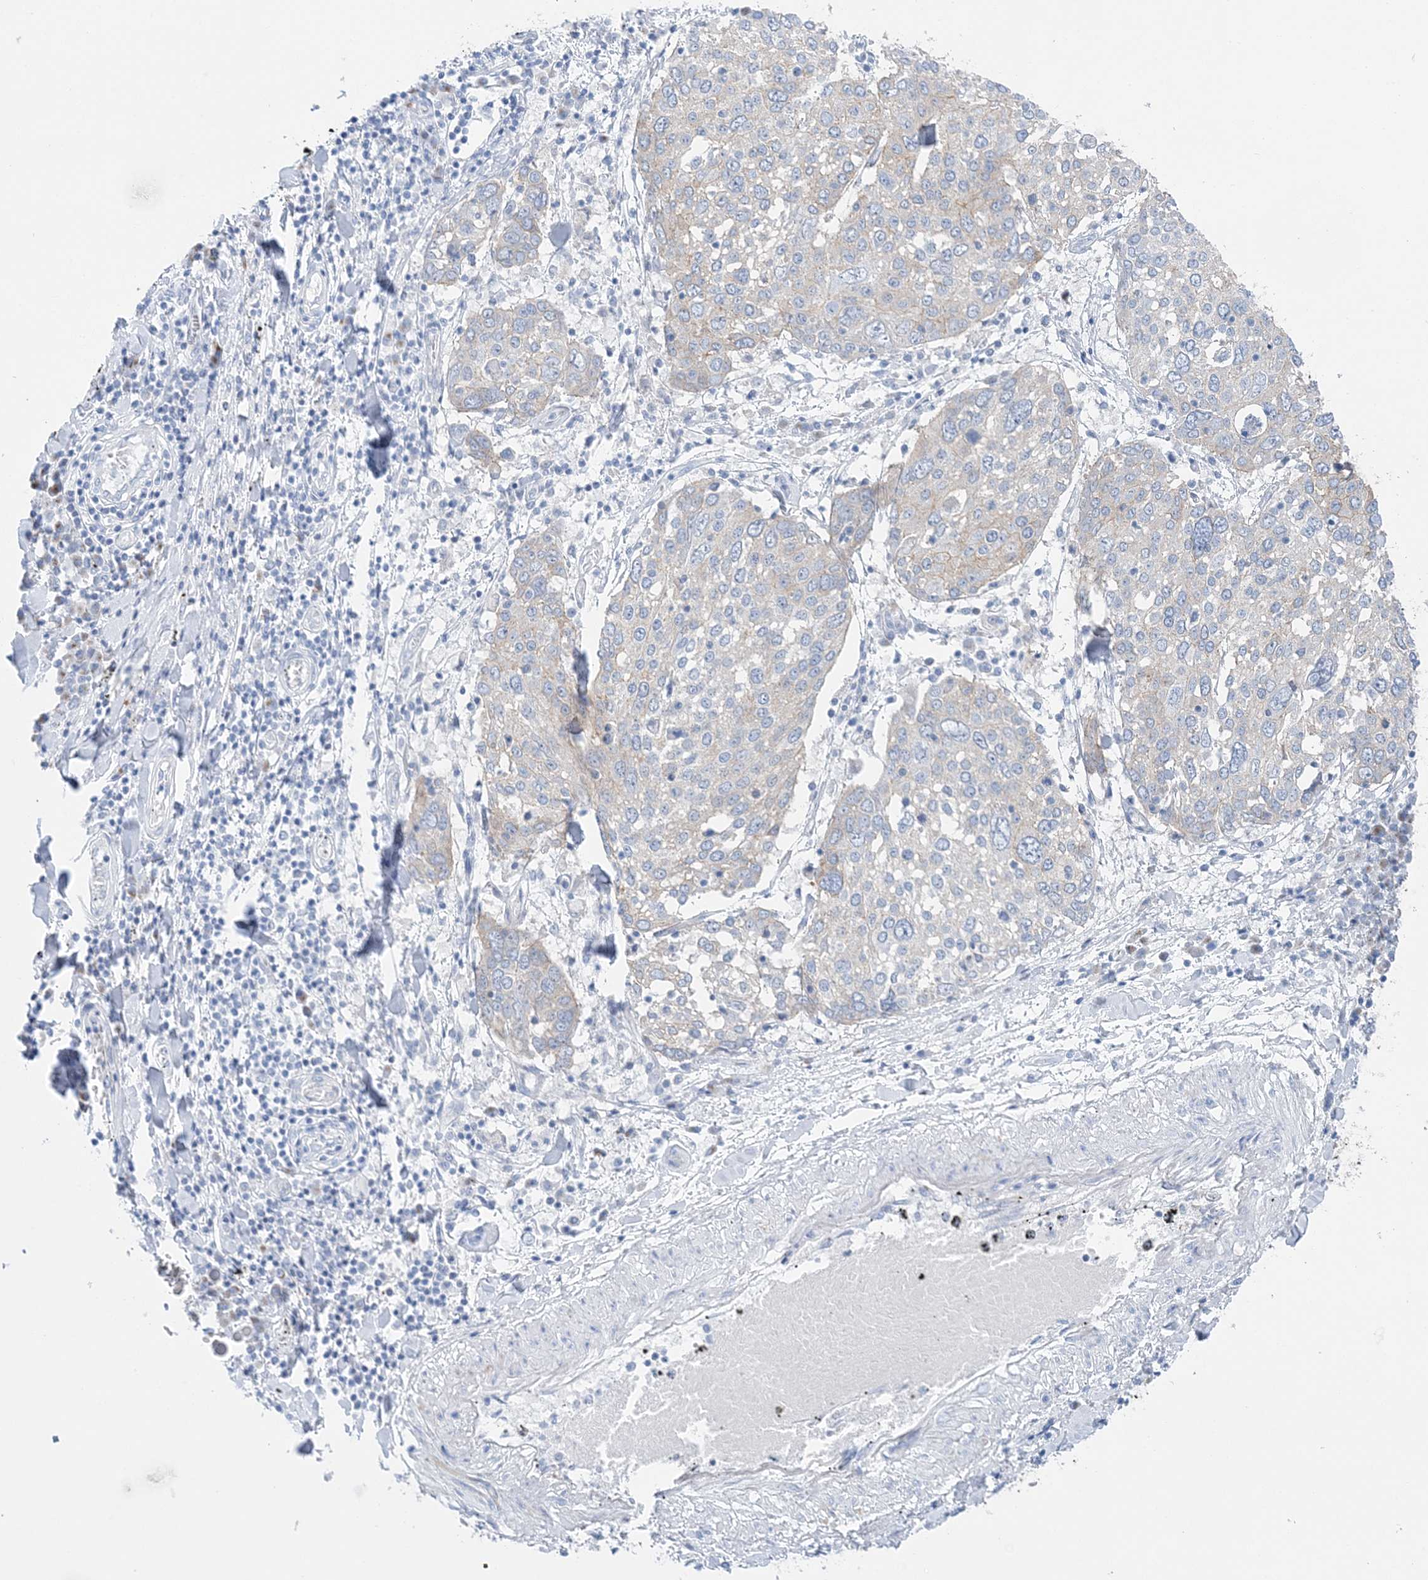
{"staining": {"intensity": "negative", "quantity": "none", "location": "none"}, "tissue": "lung cancer", "cell_type": "Tumor cells", "image_type": "cancer", "snomed": [{"axis": "morphology", "description": "Squamous cell carcinoma, NOS"}, {"axis": "topography", "description": "Lung"}], "caption": "Immunohistochemical staining of human lung cancer (squamous cell carcinoma) displays no significant expression in tumor cells.", "gene": "SLC5A6", "patient": {"sex": "male", "age": 65}}